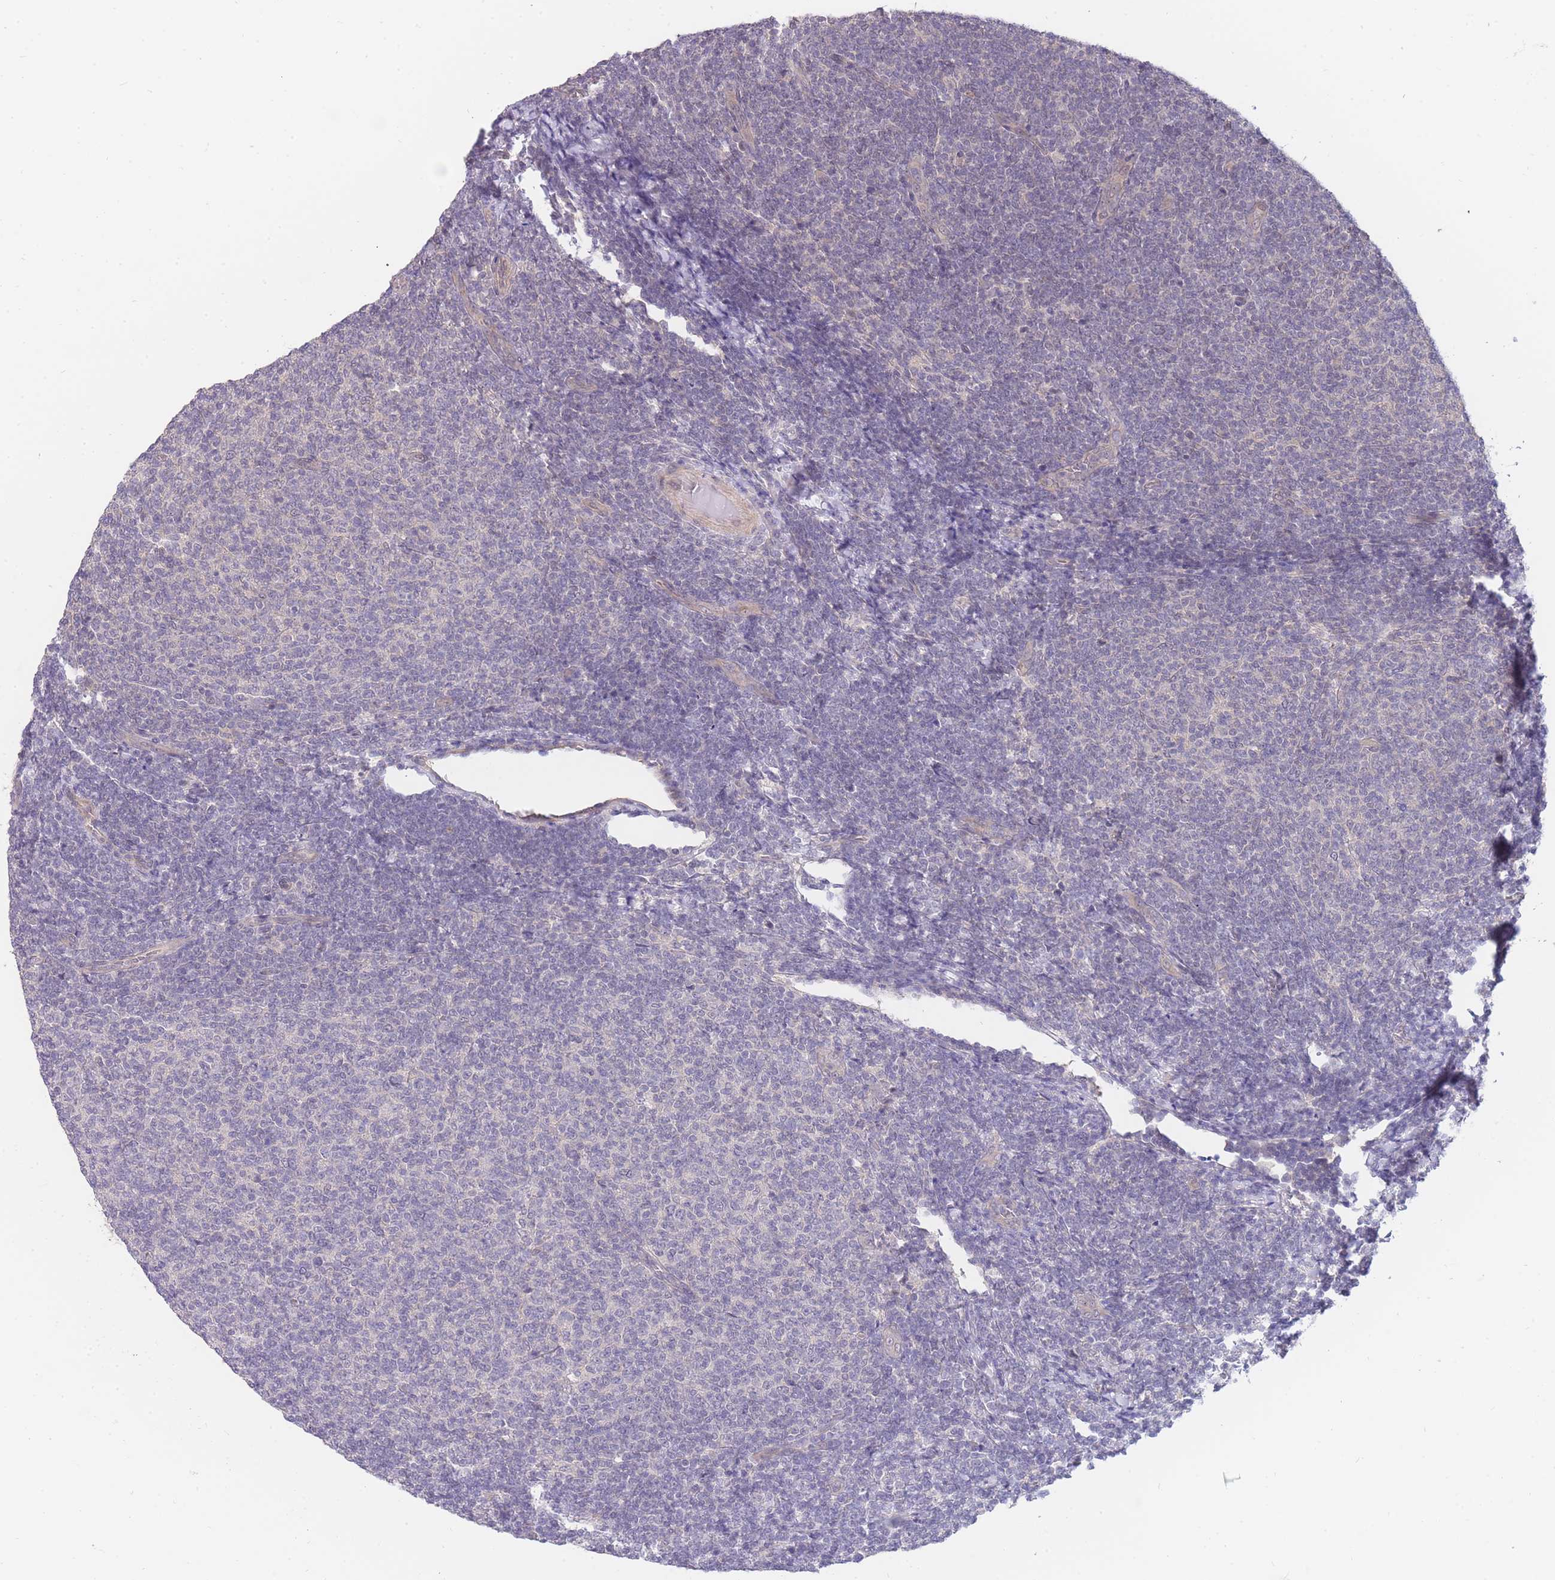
{"staining": {"intensity": "negative", "quantity": "none", "location": "none"}, "tissue": "lymphoma", "cell_type": "Tumor cells", "image_type": "cancer", "snomed": [{"axis": "morphology", "description": "Malignant lymphoma, non-Hodgkin's type, Low grade"}, {"axis": "topography", "description": "Lymph node"}], "caption": "An immunohistochemistry photomicrograph of lymphoma is shown. There is no staining in tumor cells of lymphoma.", "gene": "SMC6", "patient": {"sex": "male", "age": 66}}